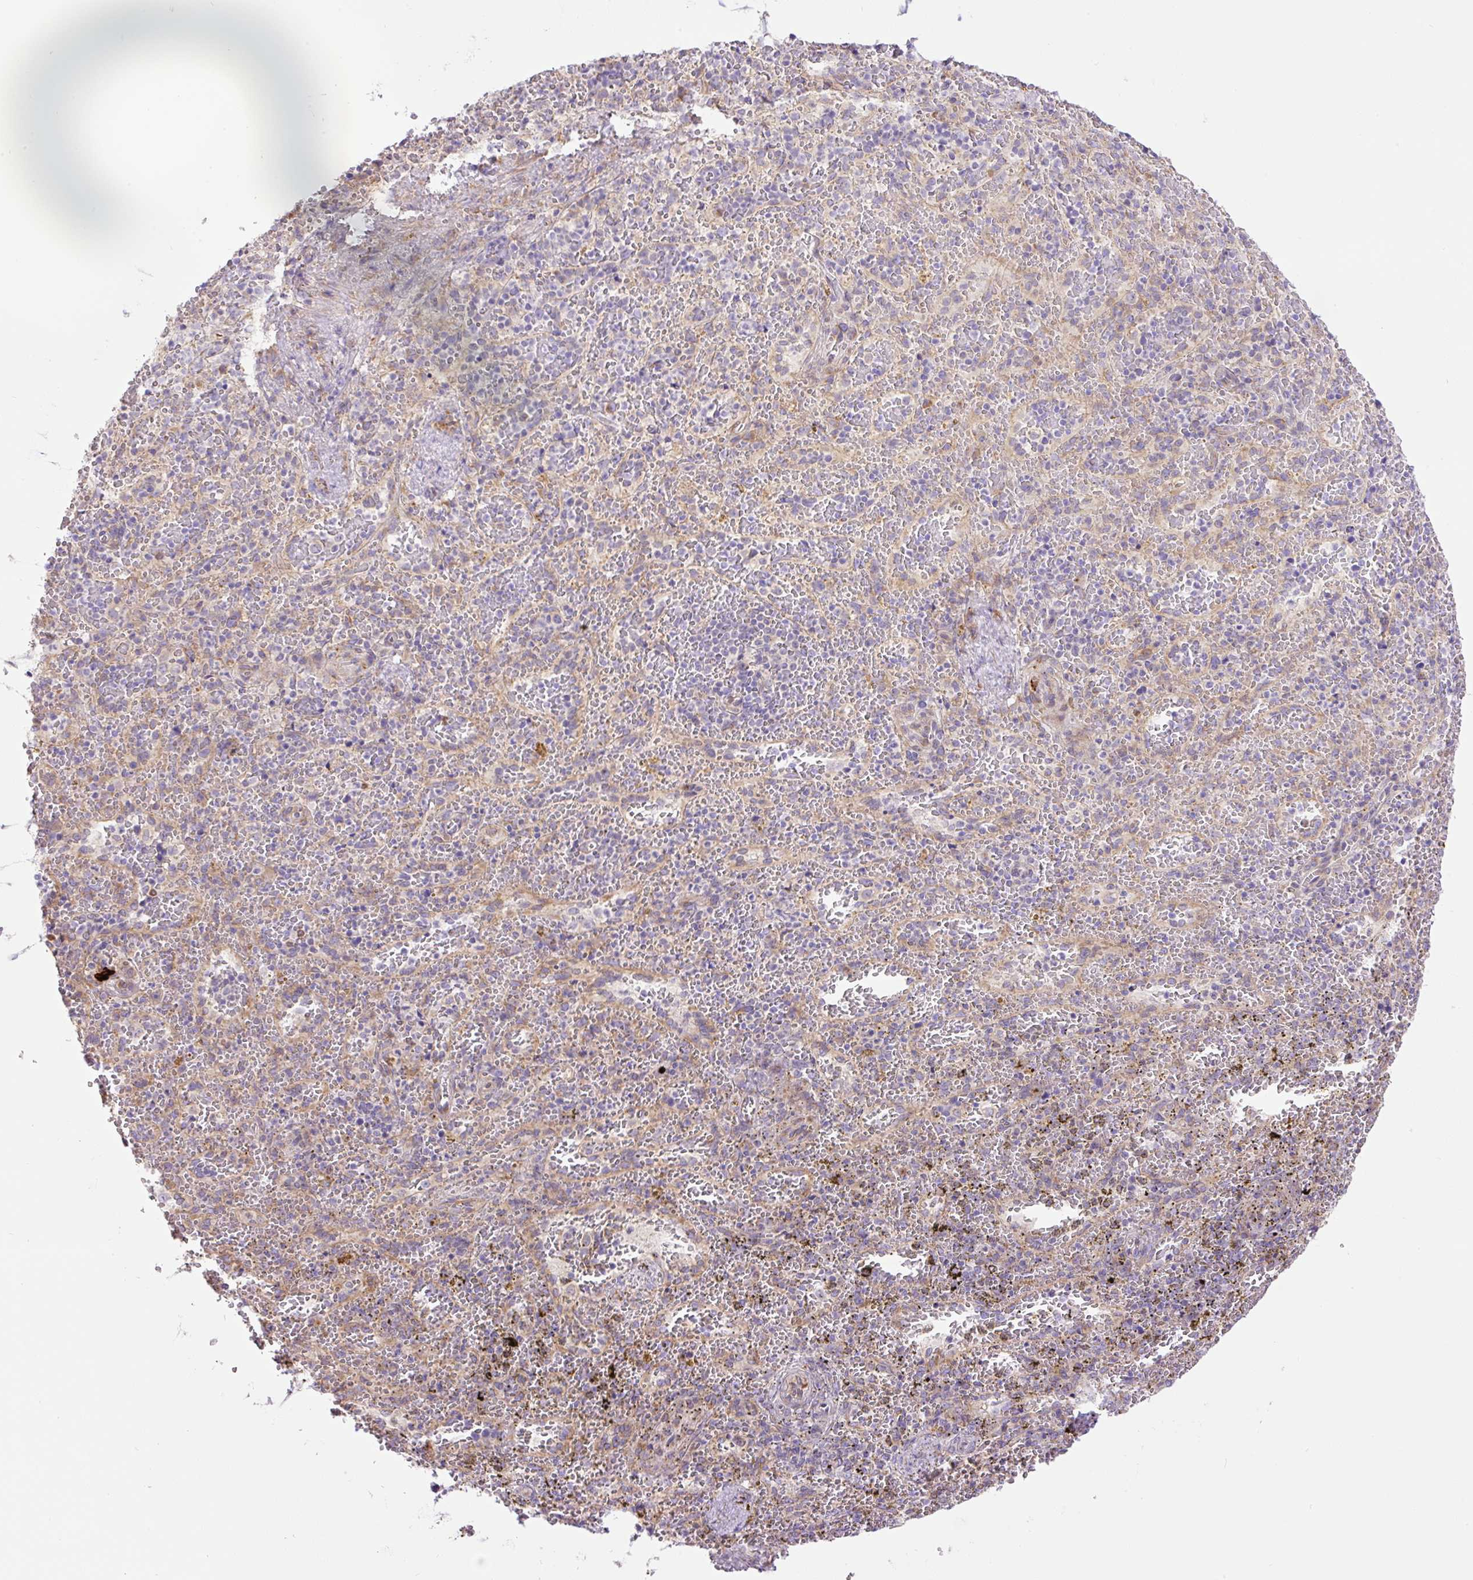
{"staining": {"intensity": "weak", "quantity": "<25%", "location": "cytoplasmic/membranous"}, "tissue": "spleen", "cell_type": "Cells in red pulp", "image_type": "normal", "snomed": [{"axis": "morphology", "description": "Normal tissue, NOS"}, {"axis": "topography", "description": "Spleen"}], "caption": "An immunohistochemistry (IHC) photomicrograph of normal spleen is shown. There is no staining in cells in red pulp of spleen.", "gene": "POFUT1", "patient": {"sex": "female", "age": 50}}